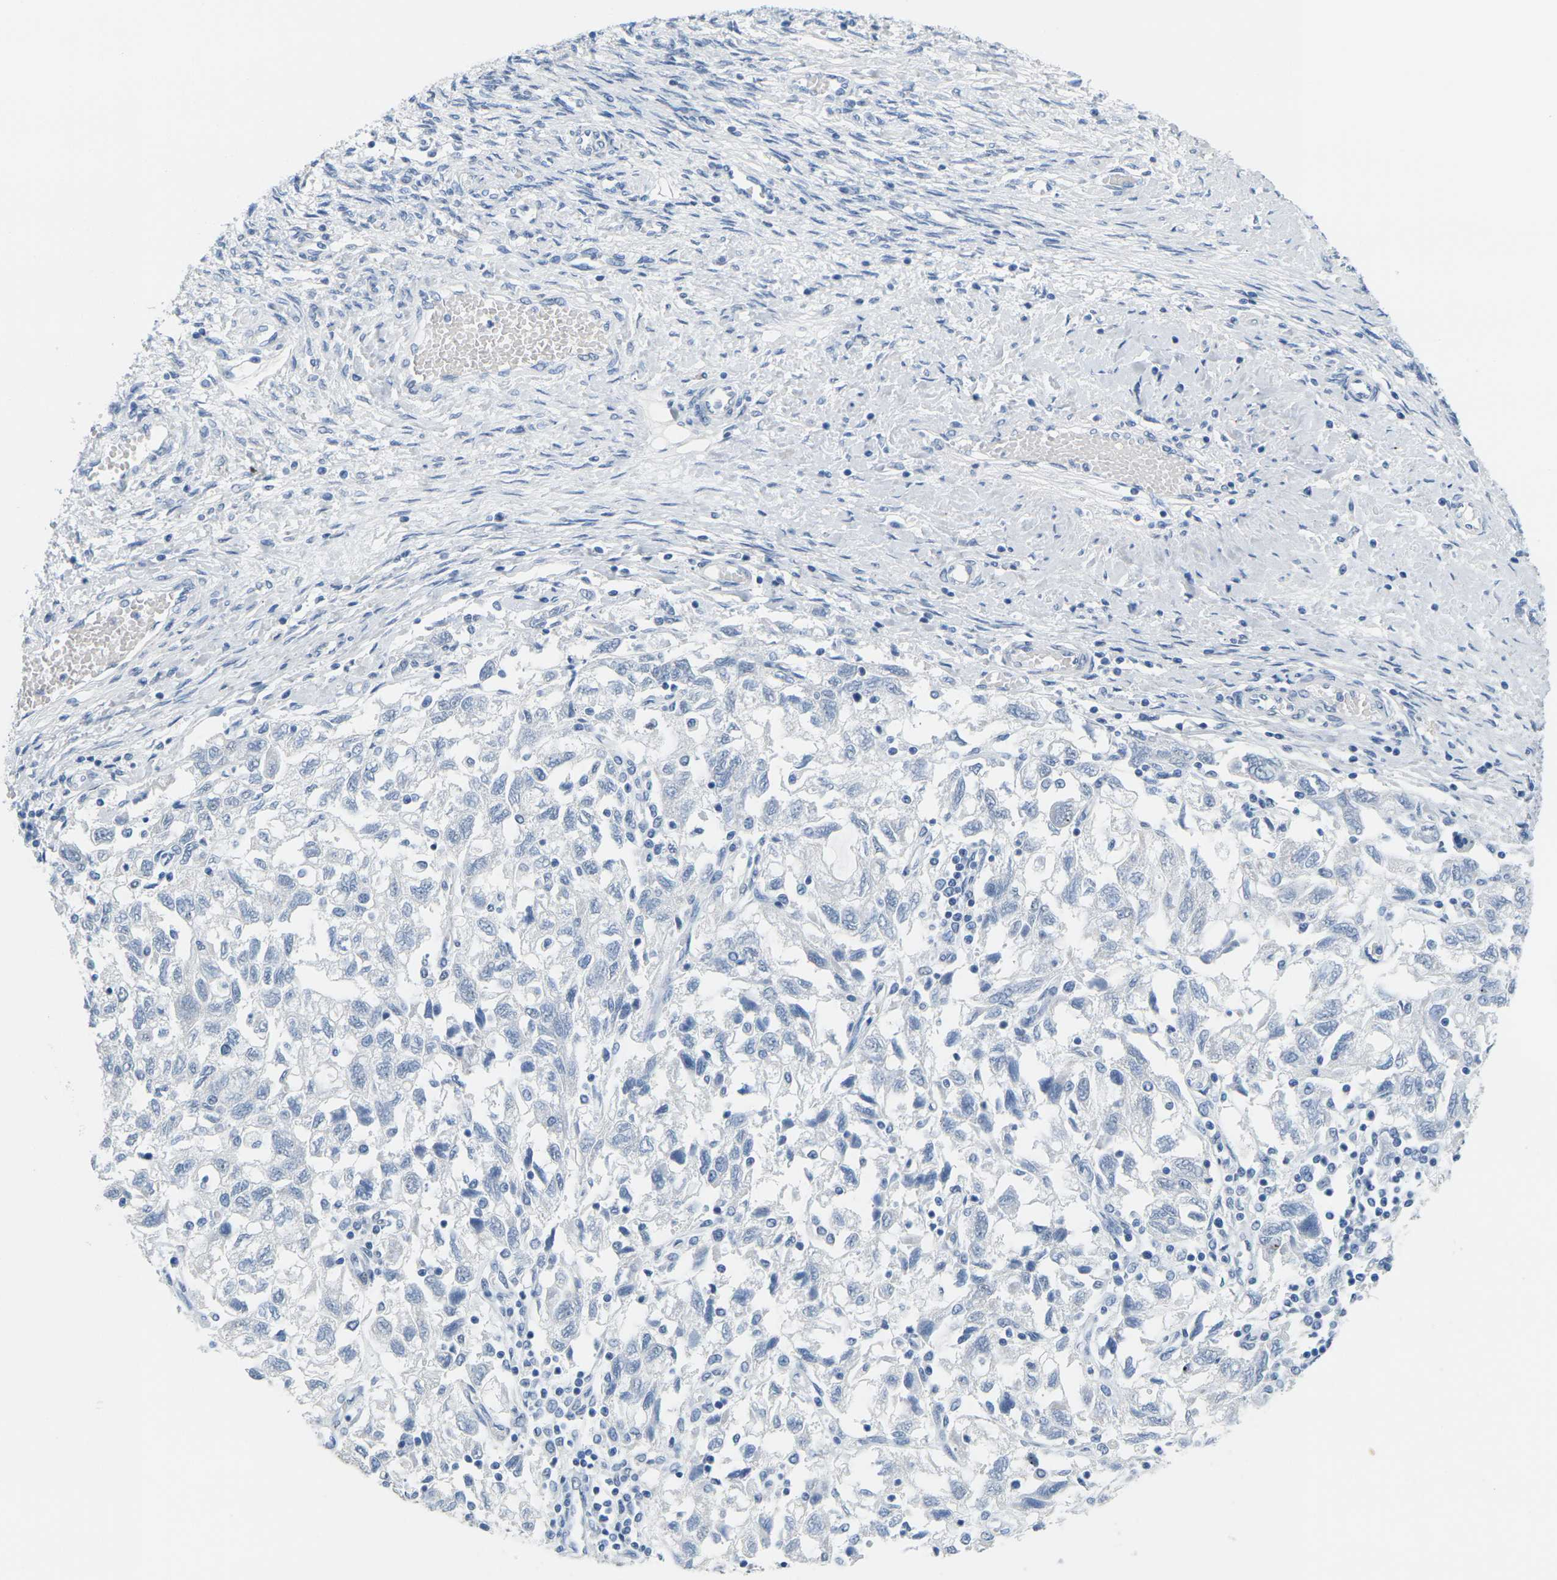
{"staining": {"intensity": "negative", "quantity": "none", "location": "none"}, "tissue": "ovarian cancer", "cell_type": "Tumor cells", "image_type": "cancer", "snomed": [{"axis": "morphology", "description": "Carcinoma, NOS"}, {"axis": "morphology", "description": "Cystadenocarcinoma, serous, NOS"}, {"axis": "topography", "description": "Ovary"}], "caption": "Serous cystadenocarcinoma (ovarian) stained for a protein using IHC shows no staining tumor cells.", "gene": "CTAG1A", "patient": {"sex": "female", "age": 69}}